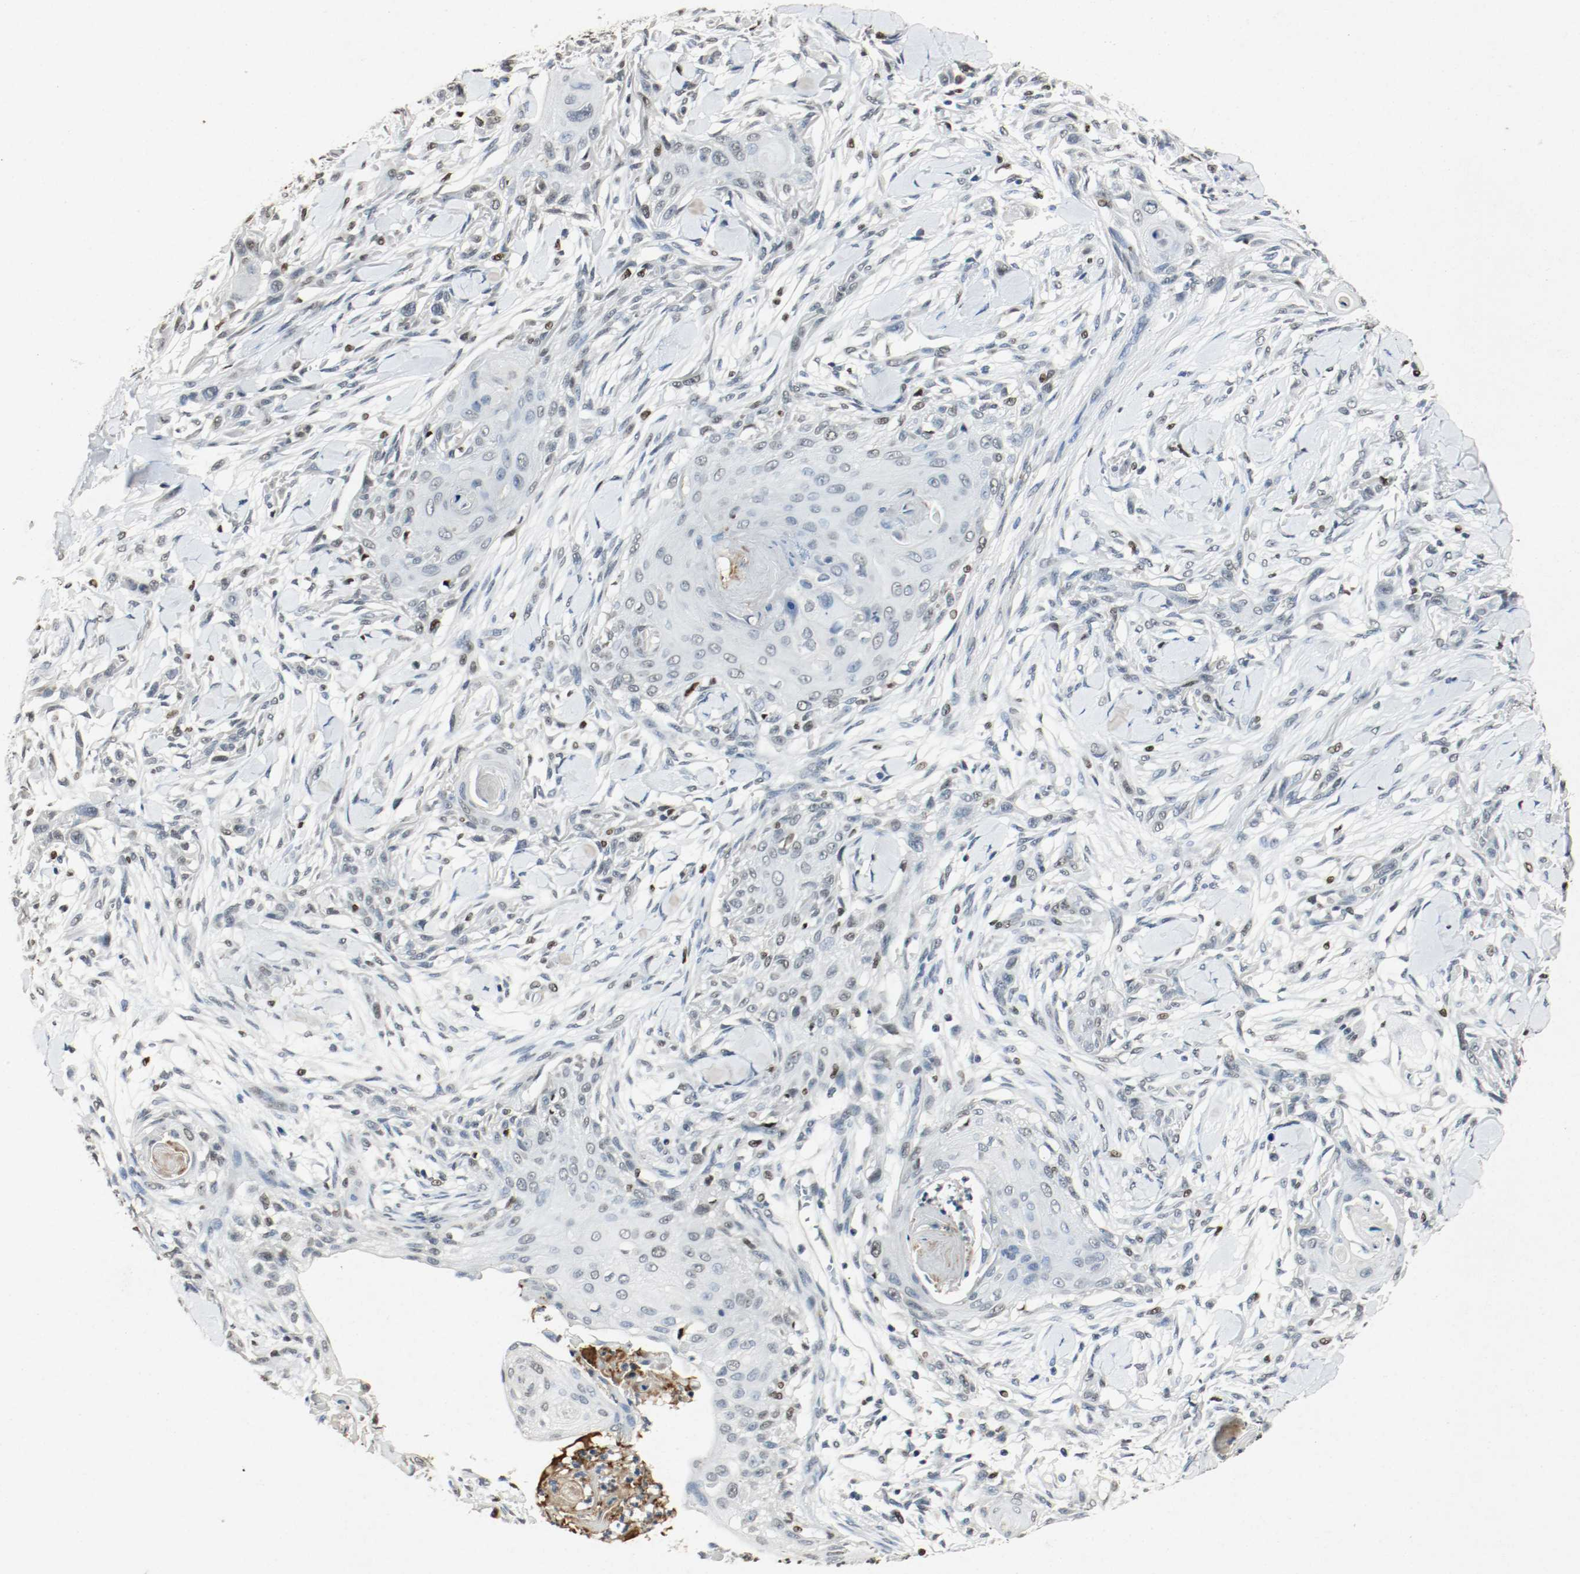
{"staining": {"intensity": "weak", "quantity": "<25%", "location": "nuclear"}, "tissue": "skin cancer", "cell_type": "Tumor cells", "image_type": "cancer", "snomed": [{"axis": "morphology", "description": "Squamous cell carcinoma, NOS"}, {"axis": "topography", "description": "Skin"}], "caption": "Immunohistochemistry histopathology image of squamous cell carcinoma (skin) stained for a protein (brown), which exhibits no positivity in tumor cells.", "gene": "DNMT1", "patient": {"sex": "female", "age": 59}}